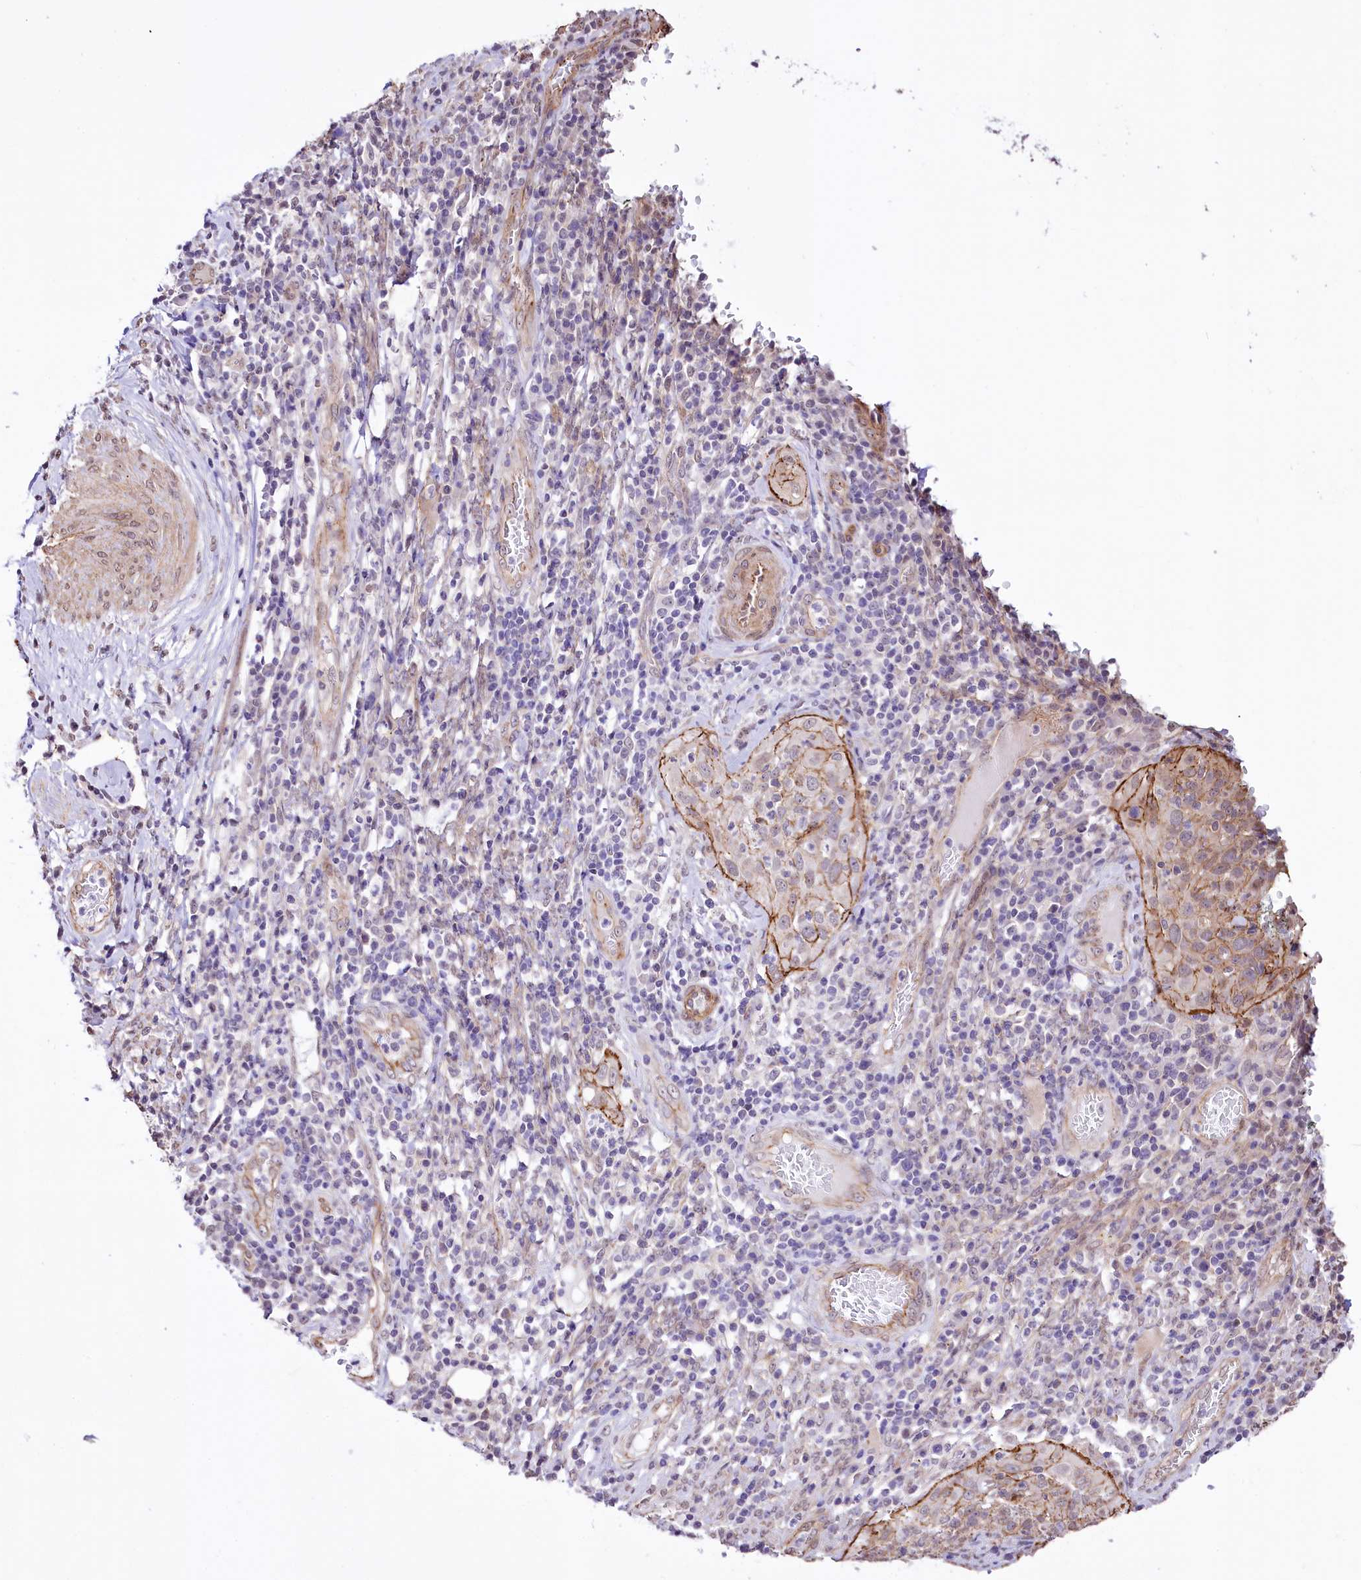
{"staining": {"intensity": "moderate", "quantity": "<25%", "location": "cytoplasmic/membranous"}, "tissue": "cervical cancer", "cell_type": "Tumor cells", "image_type": "cancer", "snomed": [{"axis": "morphology", "description": "Squamous cell carcinoma, NOS"}, {"axis": "topography", "description": "Cervix"}], "caption": "Immunohistochemistry histopathology image of neoplastic tissue: cervical cancer (squamous cell carcinoma) stained using immunohistochemistry reveals low levels of moderate protein expression localized specifically in the cytoplasmic/membranous of tumor cells, appearing as a cytoplasmic/membranous brown color.", "gene": "ST7", "patient": {"sex": "female", "age": 31}}